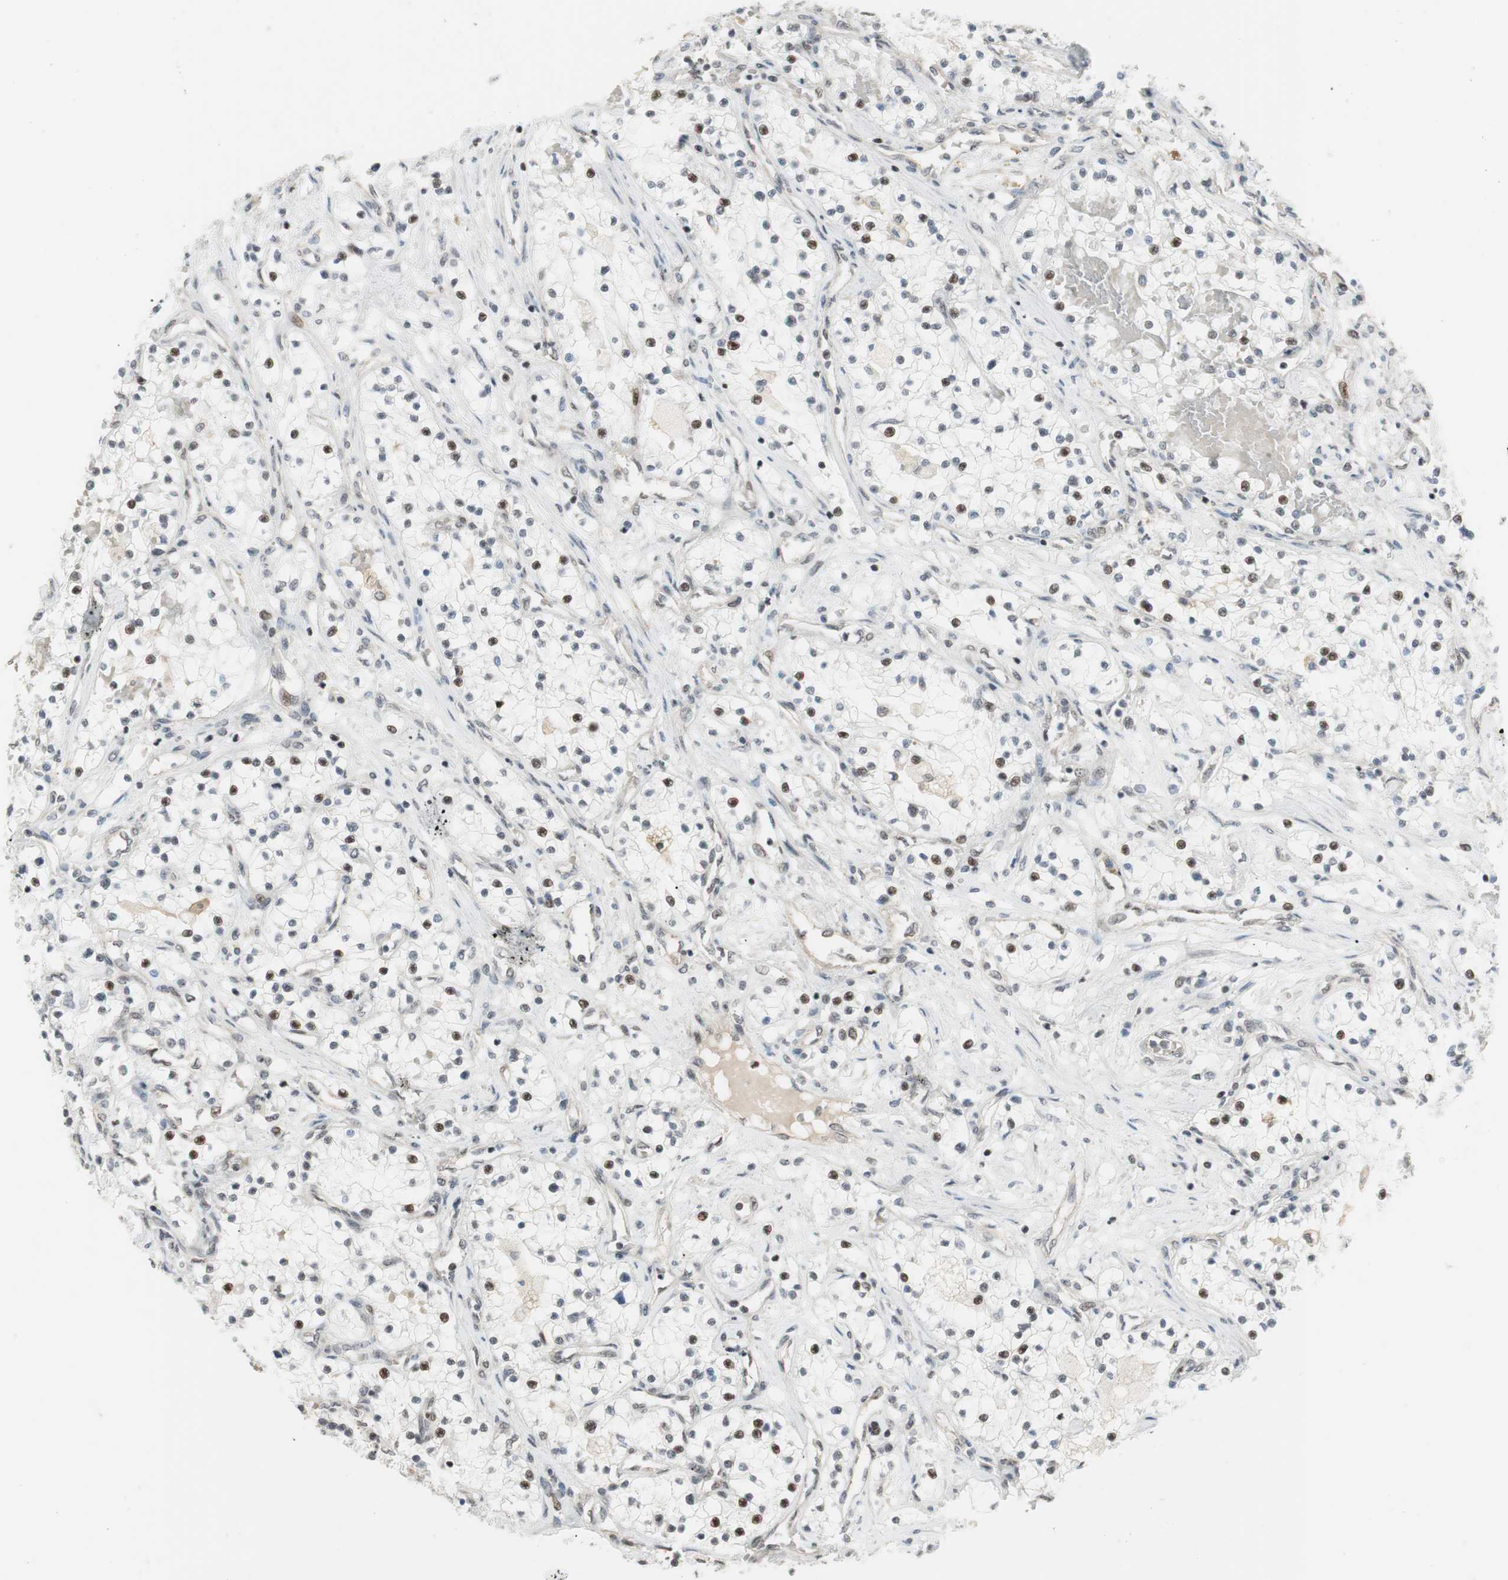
{"staining": {"intensity": "moderate", "quantity": "<25%", "location": "nuclear"}, "tissue": "renal cancer", "cell_type": "Tumor cells", "image_type": "cancer", "snomed": [{"axis": "morphology", "description": "Adenocarcinoma, NOS"}, {"axis": "topography", "description": "Kidney"}], "caption": "The immunohistochemical stain shows moderate nuclear expression in tumor cells of renal cancer tissue.", "gene": "SUFU", "patient": {"sex": "male", "age": 68}}